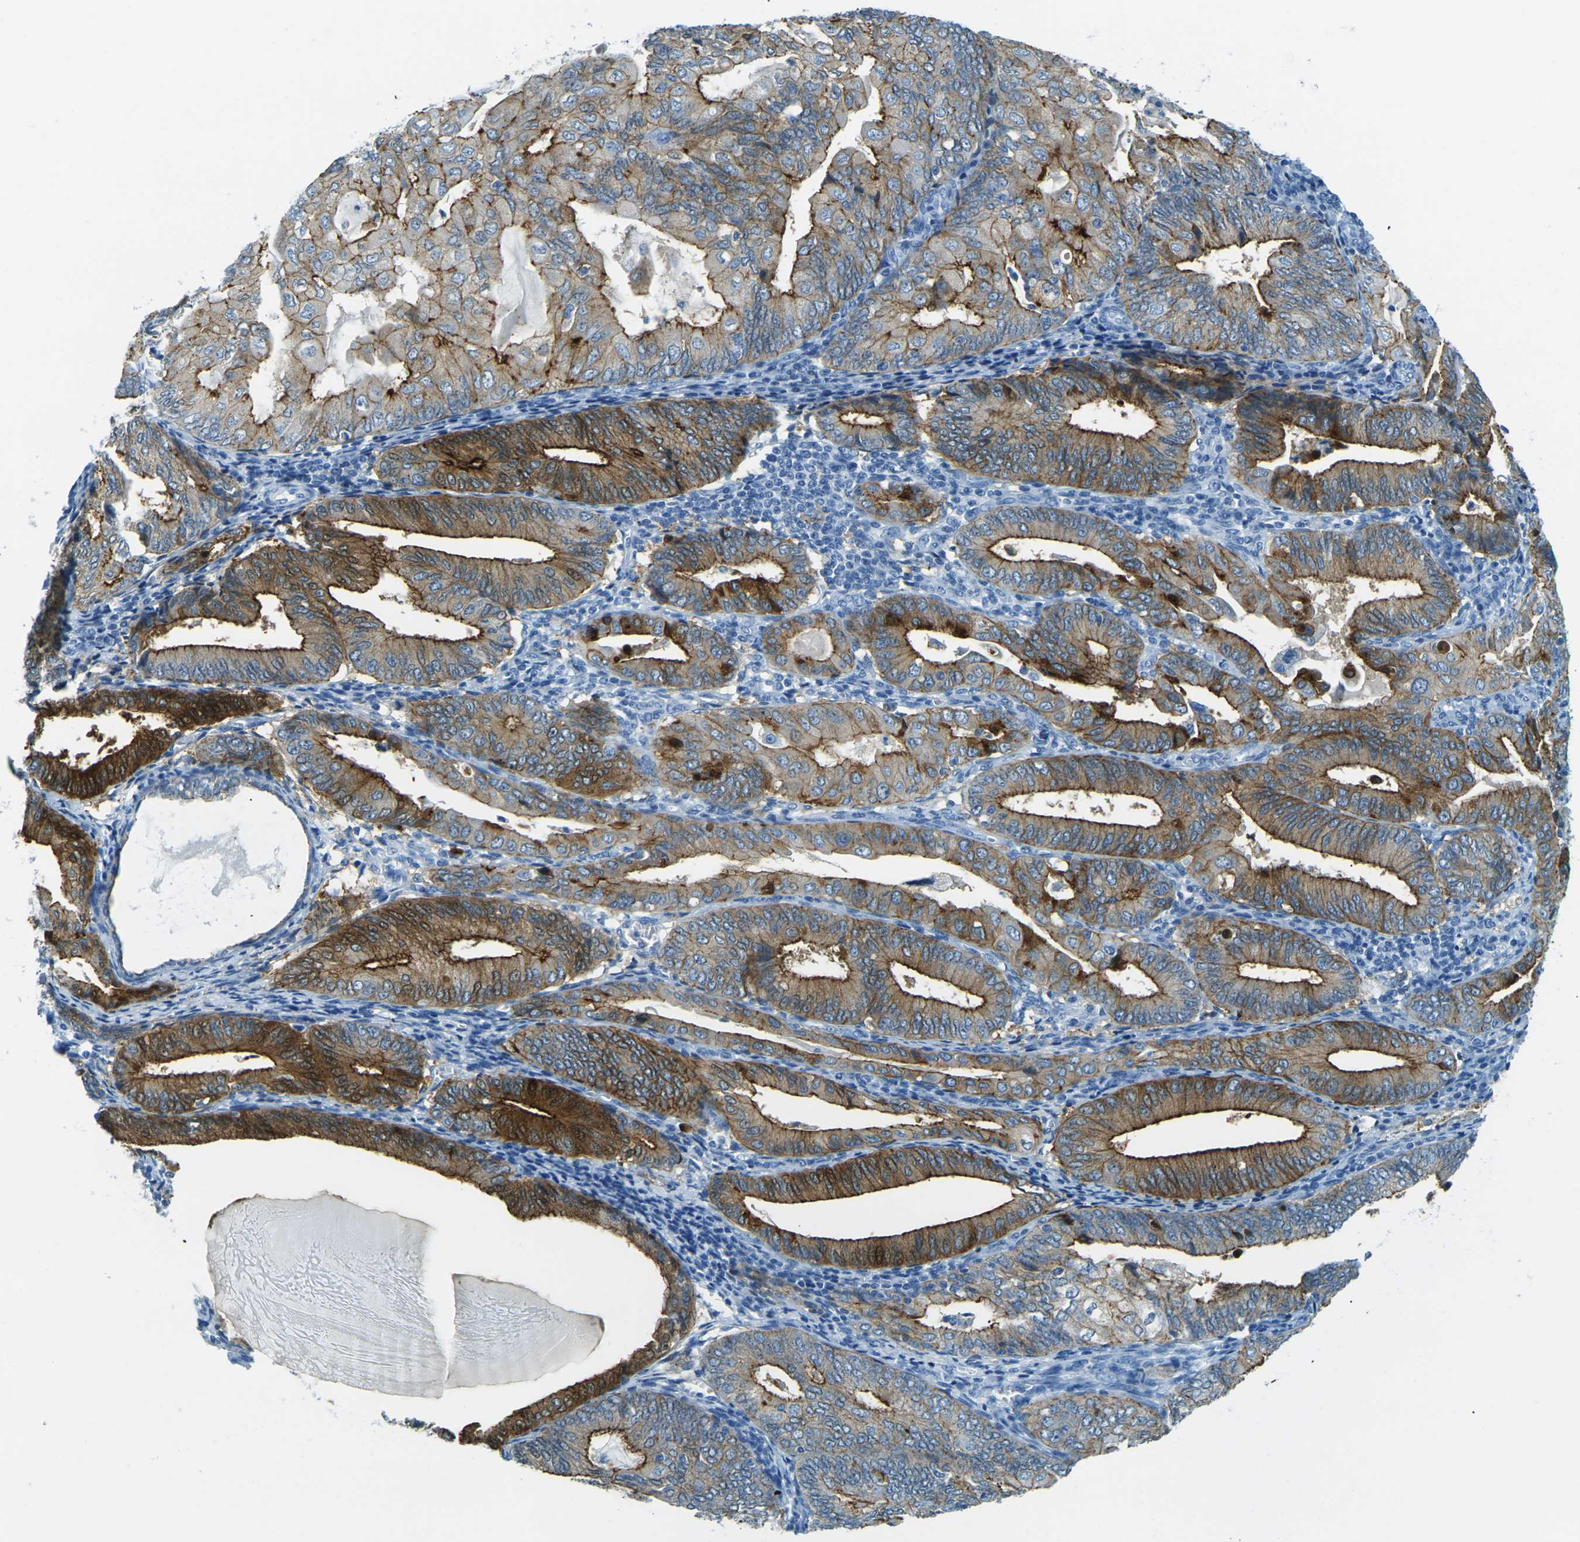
{"staining": {"intensity": "strong", "quantity": "25%-75%", "location": "cytoplasmic/membranous"}, "tissue": "endometrial cancer", "cell_type": "Tumor cells", "image_type": "cancer", "snomed": [{"axis": "morphology", "description": "Adenocarcinoma, NOS"}, {"axis": "topography", "description": "Endometrium"}], "caption": "Protein staining reveals strong cytoplasmic/membranous staining in approximately 25%-75% of tumor cells in adenocarcinoma (endometrial).", "gene": "OCLN", "patient": {"sex": "female", "age": 81}}